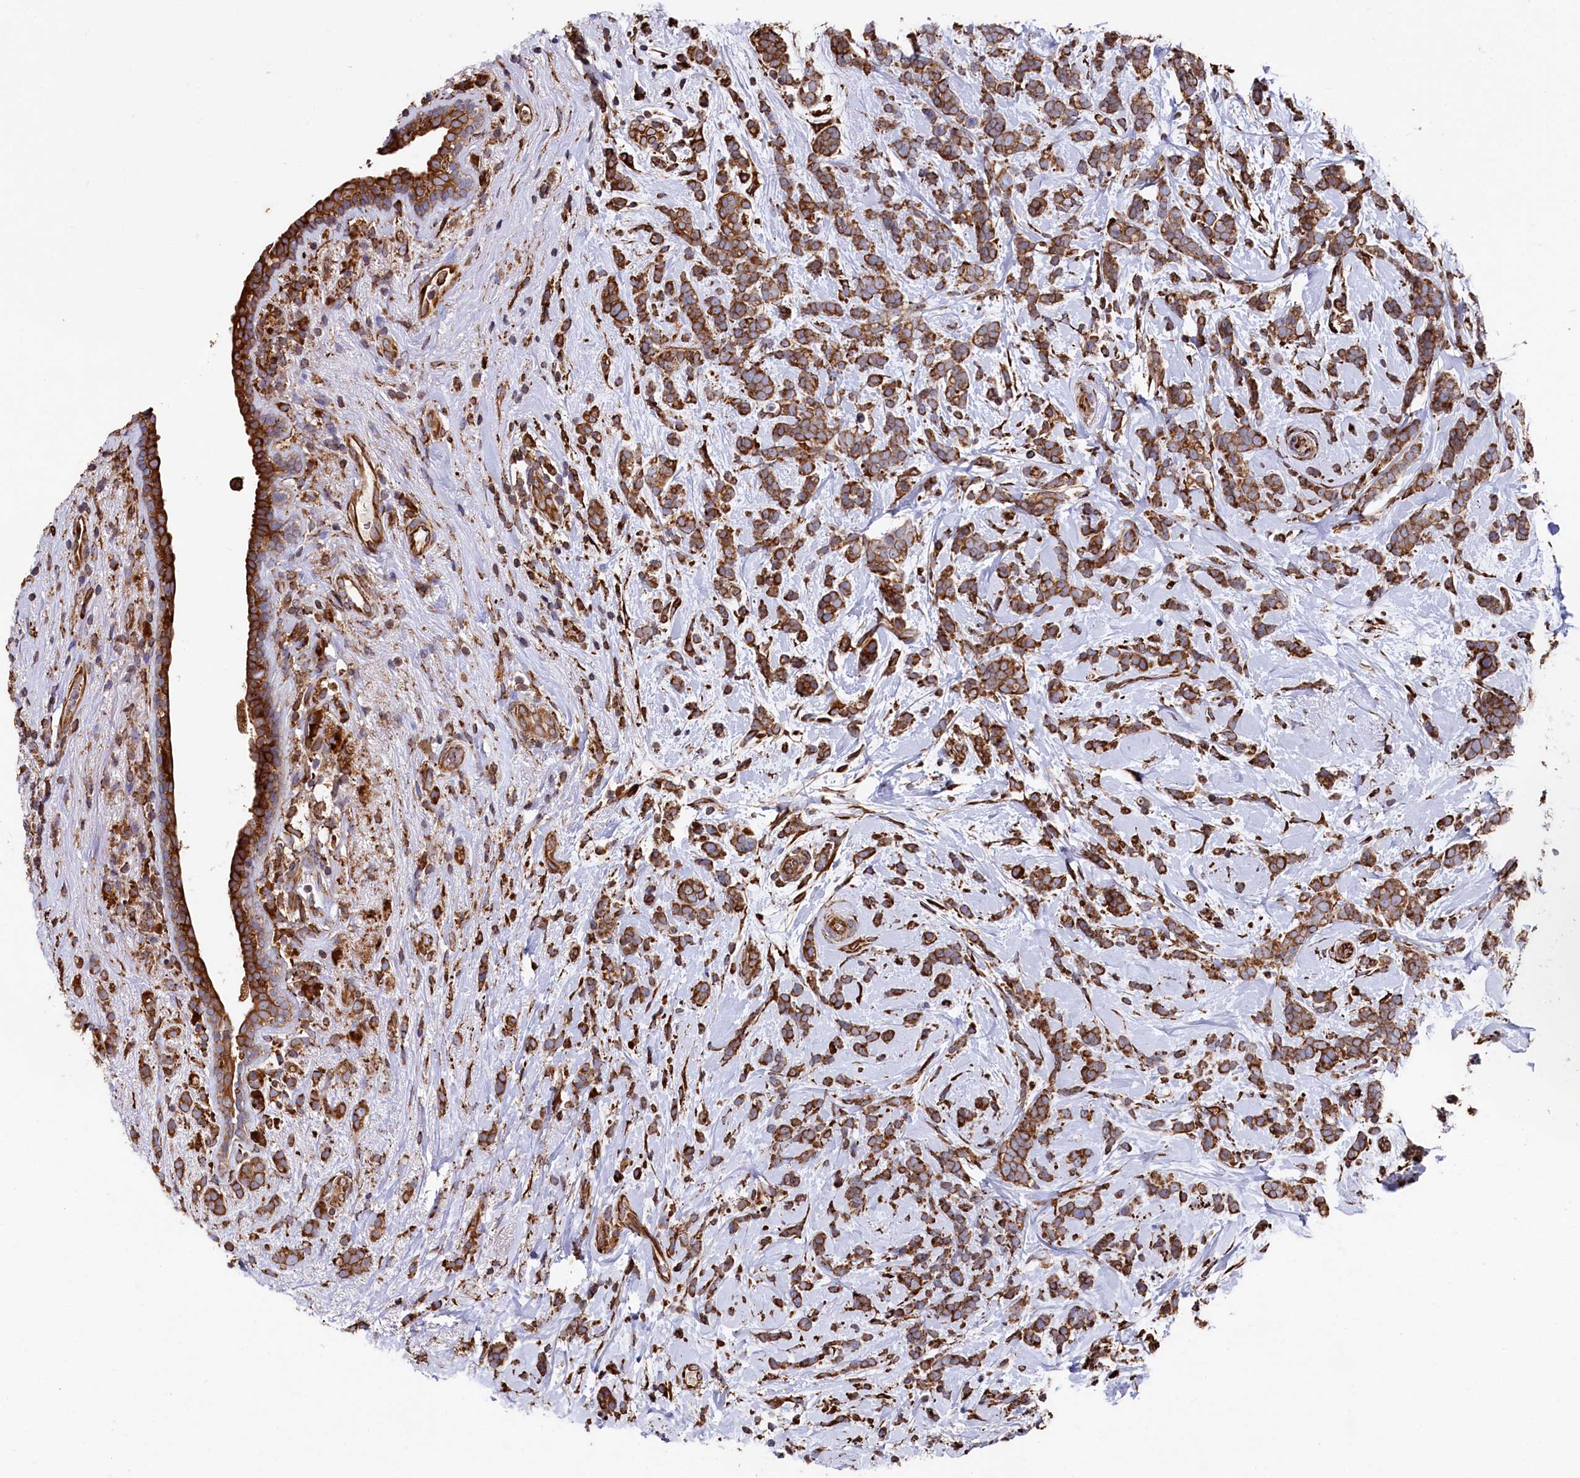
{"staining": {"intensity": "strong", "quantity": ">75%", "location": "cytoplasmic/membranous"}, "tissue": "breast cancer", "cell_type": "Tumor cells", "image_type": "cancer", "snomed": [{"axis": "morphology", "description": "Lobular carcinoma"}, {"axis": "topography", "description": "Breast"}], "caption": "Breast cancer (lobular carcinoma) was stained to show a protein in brown. There is high levels of strong cytoplasmic/membranous staining in about >75% of tumor cells.", "gene": "NEURL1B", "patient": {"sex": "female", "age": 58}}